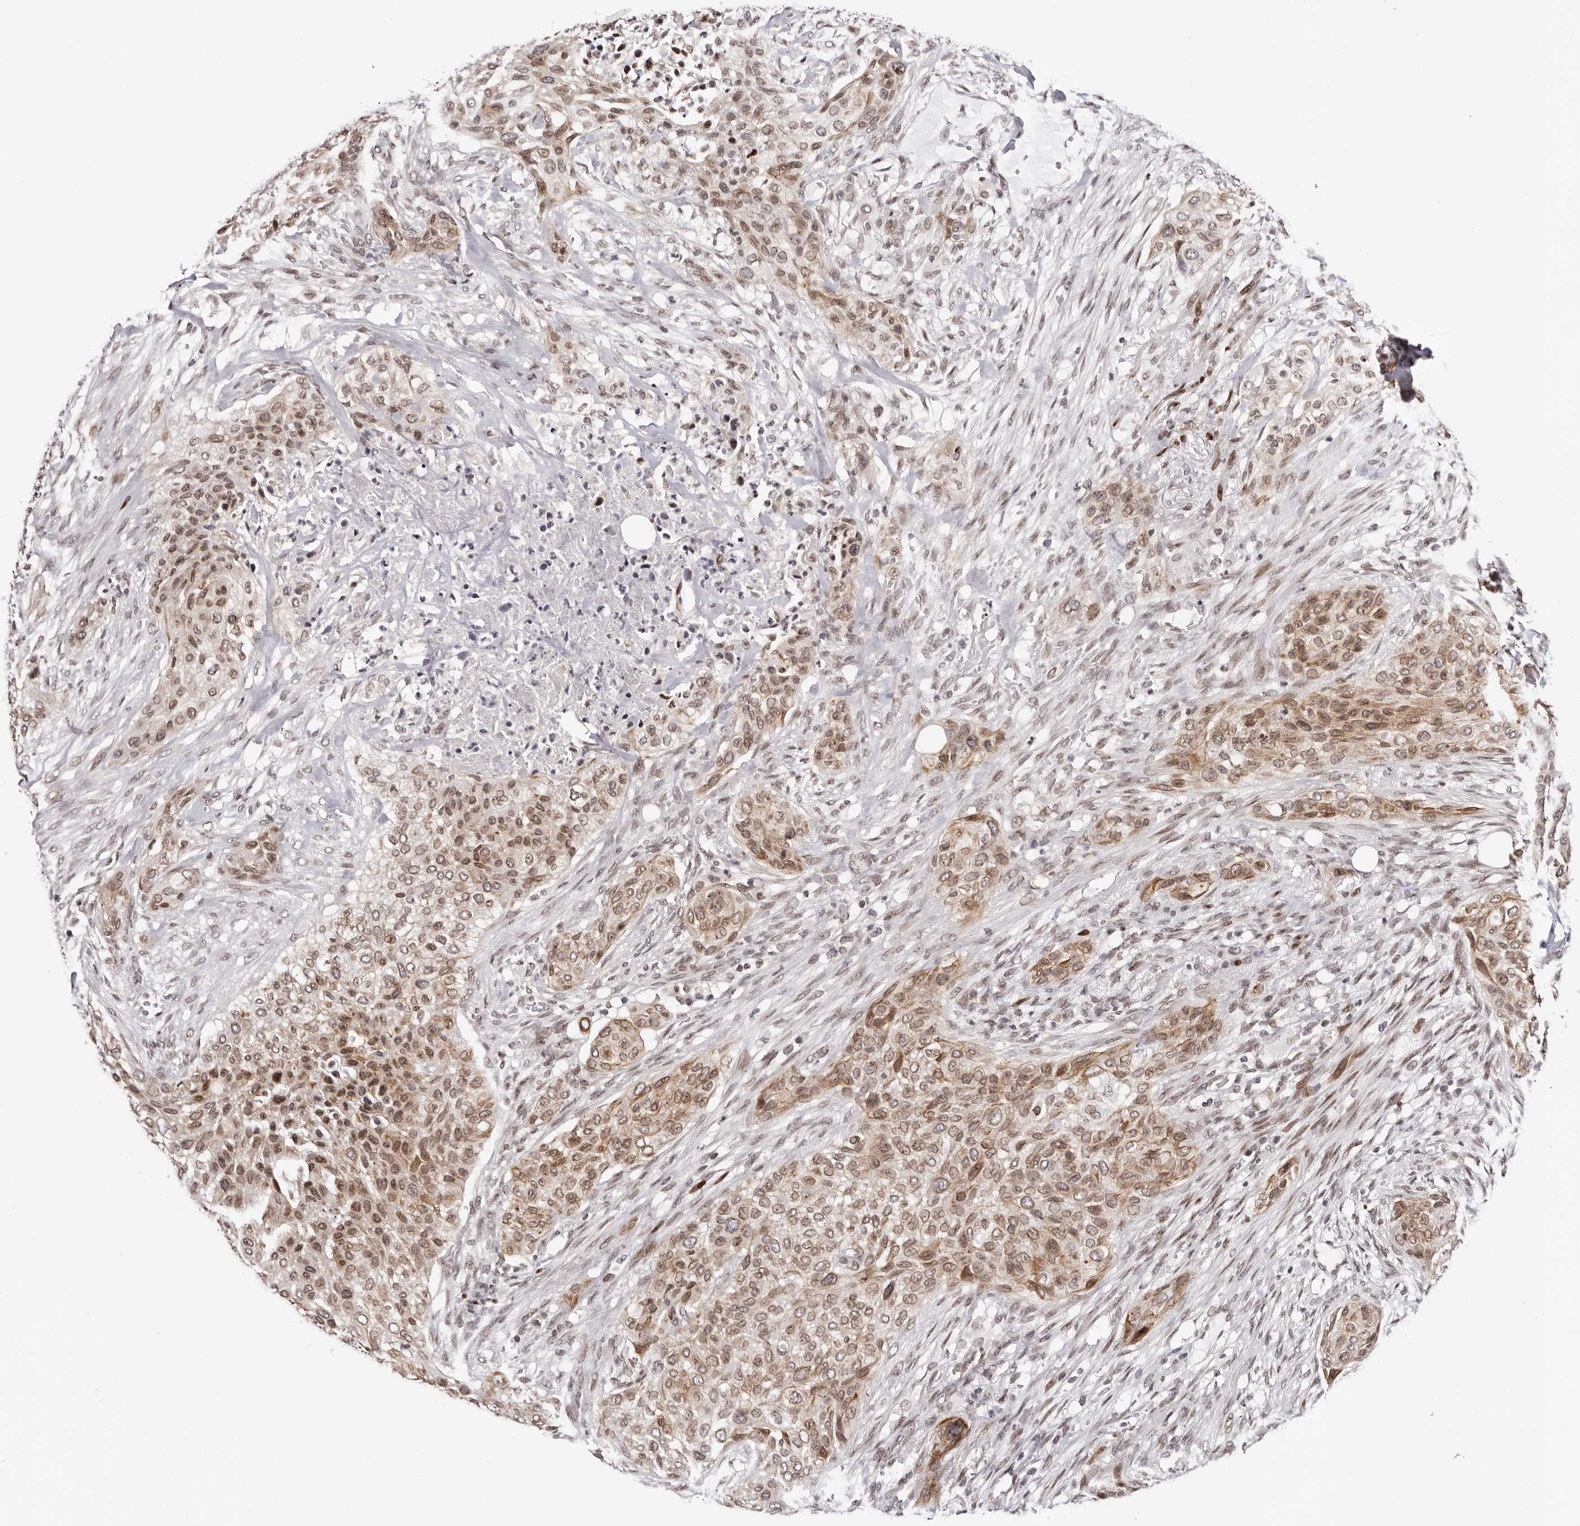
{"staining": {"intensity": "moderate", "quantity": ">75%", "location": "cytoplasmic/membranous,nuclear"}, "tissue": "urothelial cancer", "cell_type": "Tumor cells", "image_type": "cancer", "snomed": [{"axis": "morphology", "description": "Urothelial carcinoma, High grade"}, {"axis": "topography", "description": "Urinary bladder"}], "caption": "Immunohistochemical staining of human high-grade urothelial carcinoma reveals medium levels of moderate cytoplasmic/membranous and nuclear staining in approximately >75% of tumor cells.", "gene": "NUP153", "patient": {"sex": "male", "age": 35}}